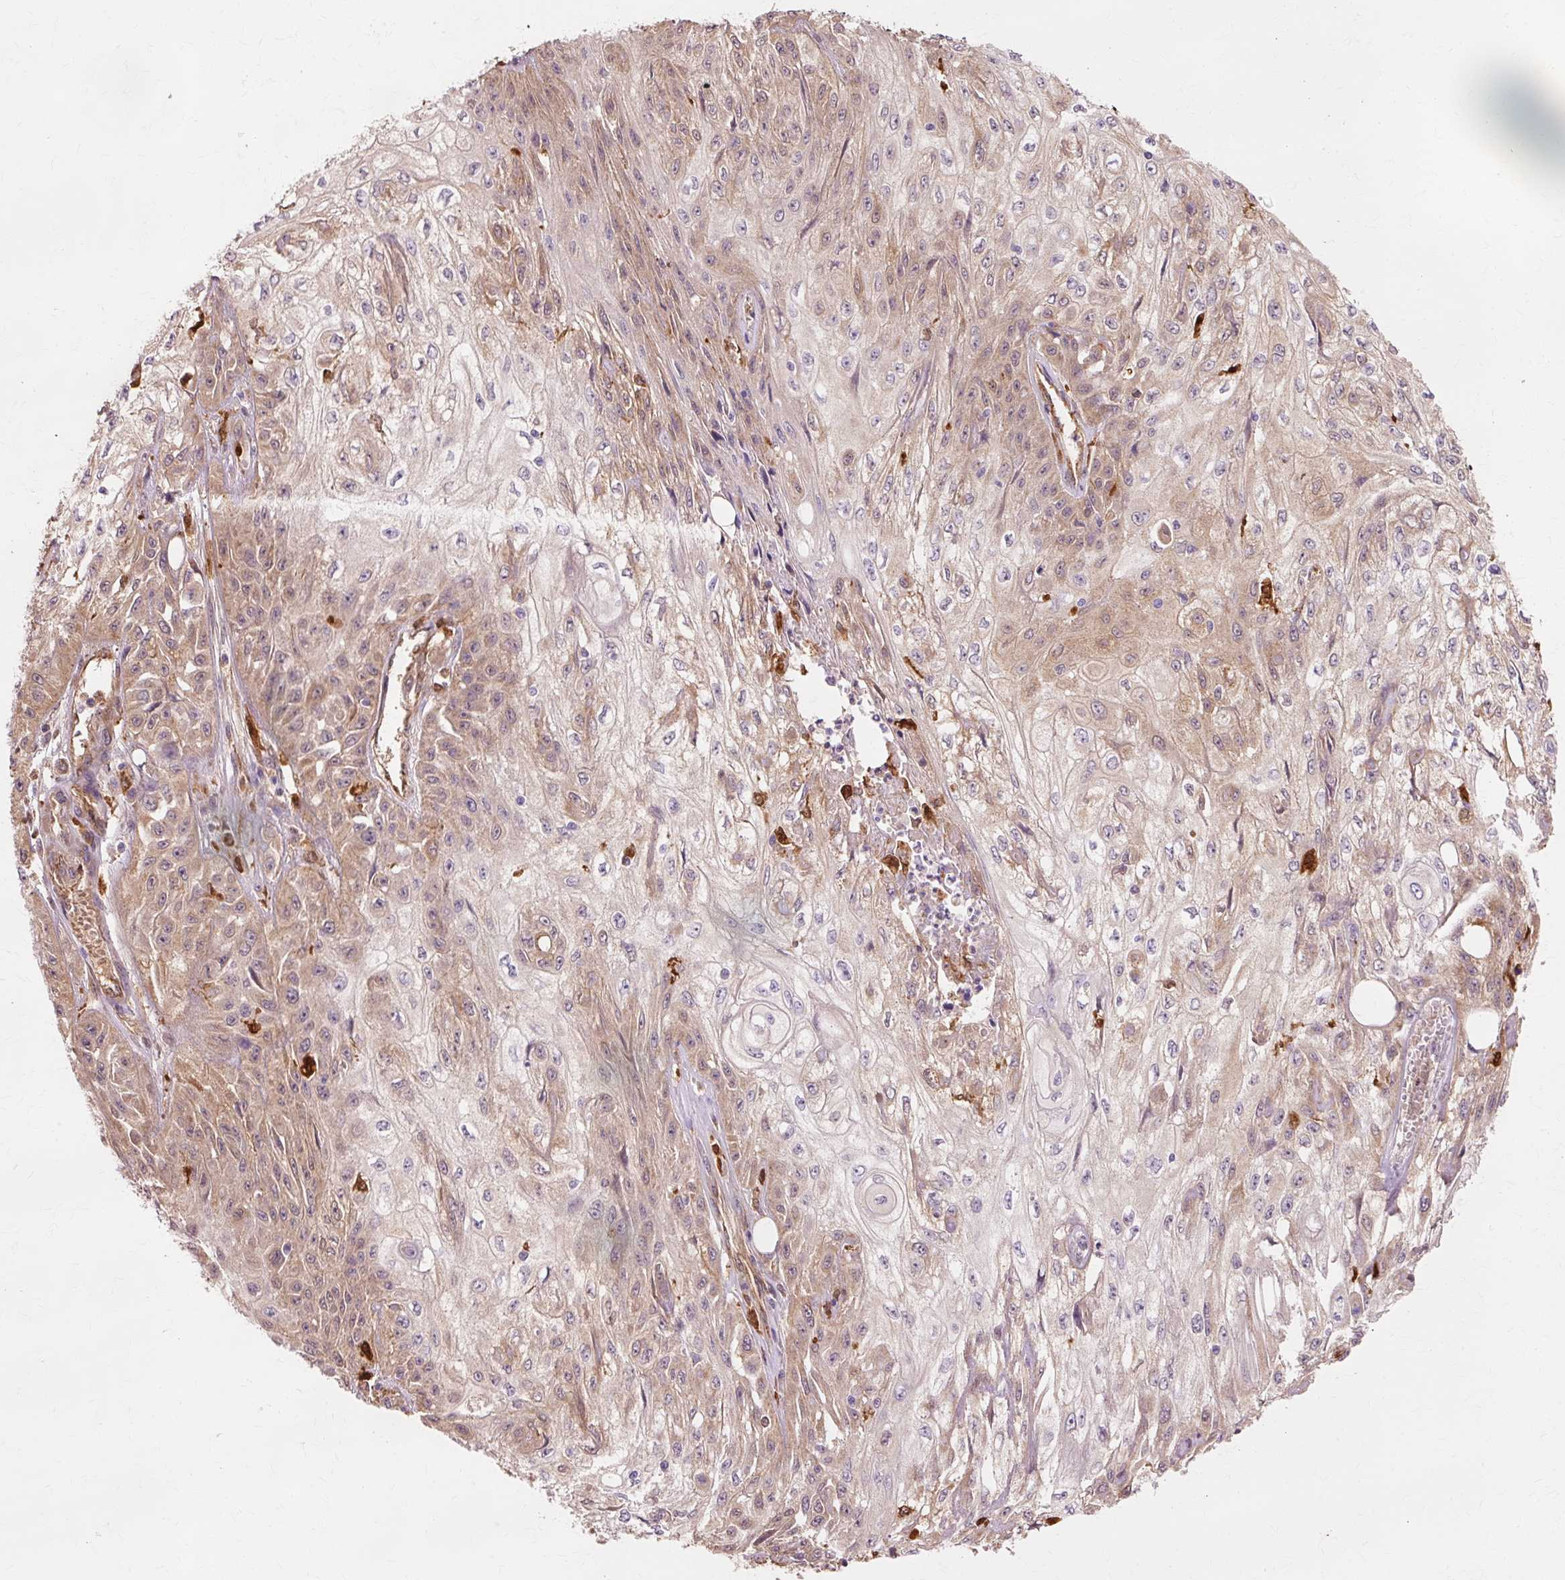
{"staining": {"intensity": "moderate", "quantity": ">75%", "location": "cytoplasmic/membranous"}, "tissue": "skin cancer", "cell_type": "Tumor cells", "image_type": "cancer", "snomed": [{"axis": "morphology", "description": "Squamous cell carcinoma, NOS"}, {"axis": "morphology", "description": "Squamous cell carcinoma, metastatic, NOS"}, {"axis": "topography", "description": "Skin"}, {"axis": "topography", "description": "Lymph node"}], "caption": "Immunohistochemistry (DAB (3,3'-diaminobenzidine)) staining of human metastatic squamous cell carcinoma (skin) exhibits moderate cytoplasmic/membranous protein staining in approximately >75% of tumor cells.", "gene": "GPX1", "patient": {"sex": "male", "age": 75}}